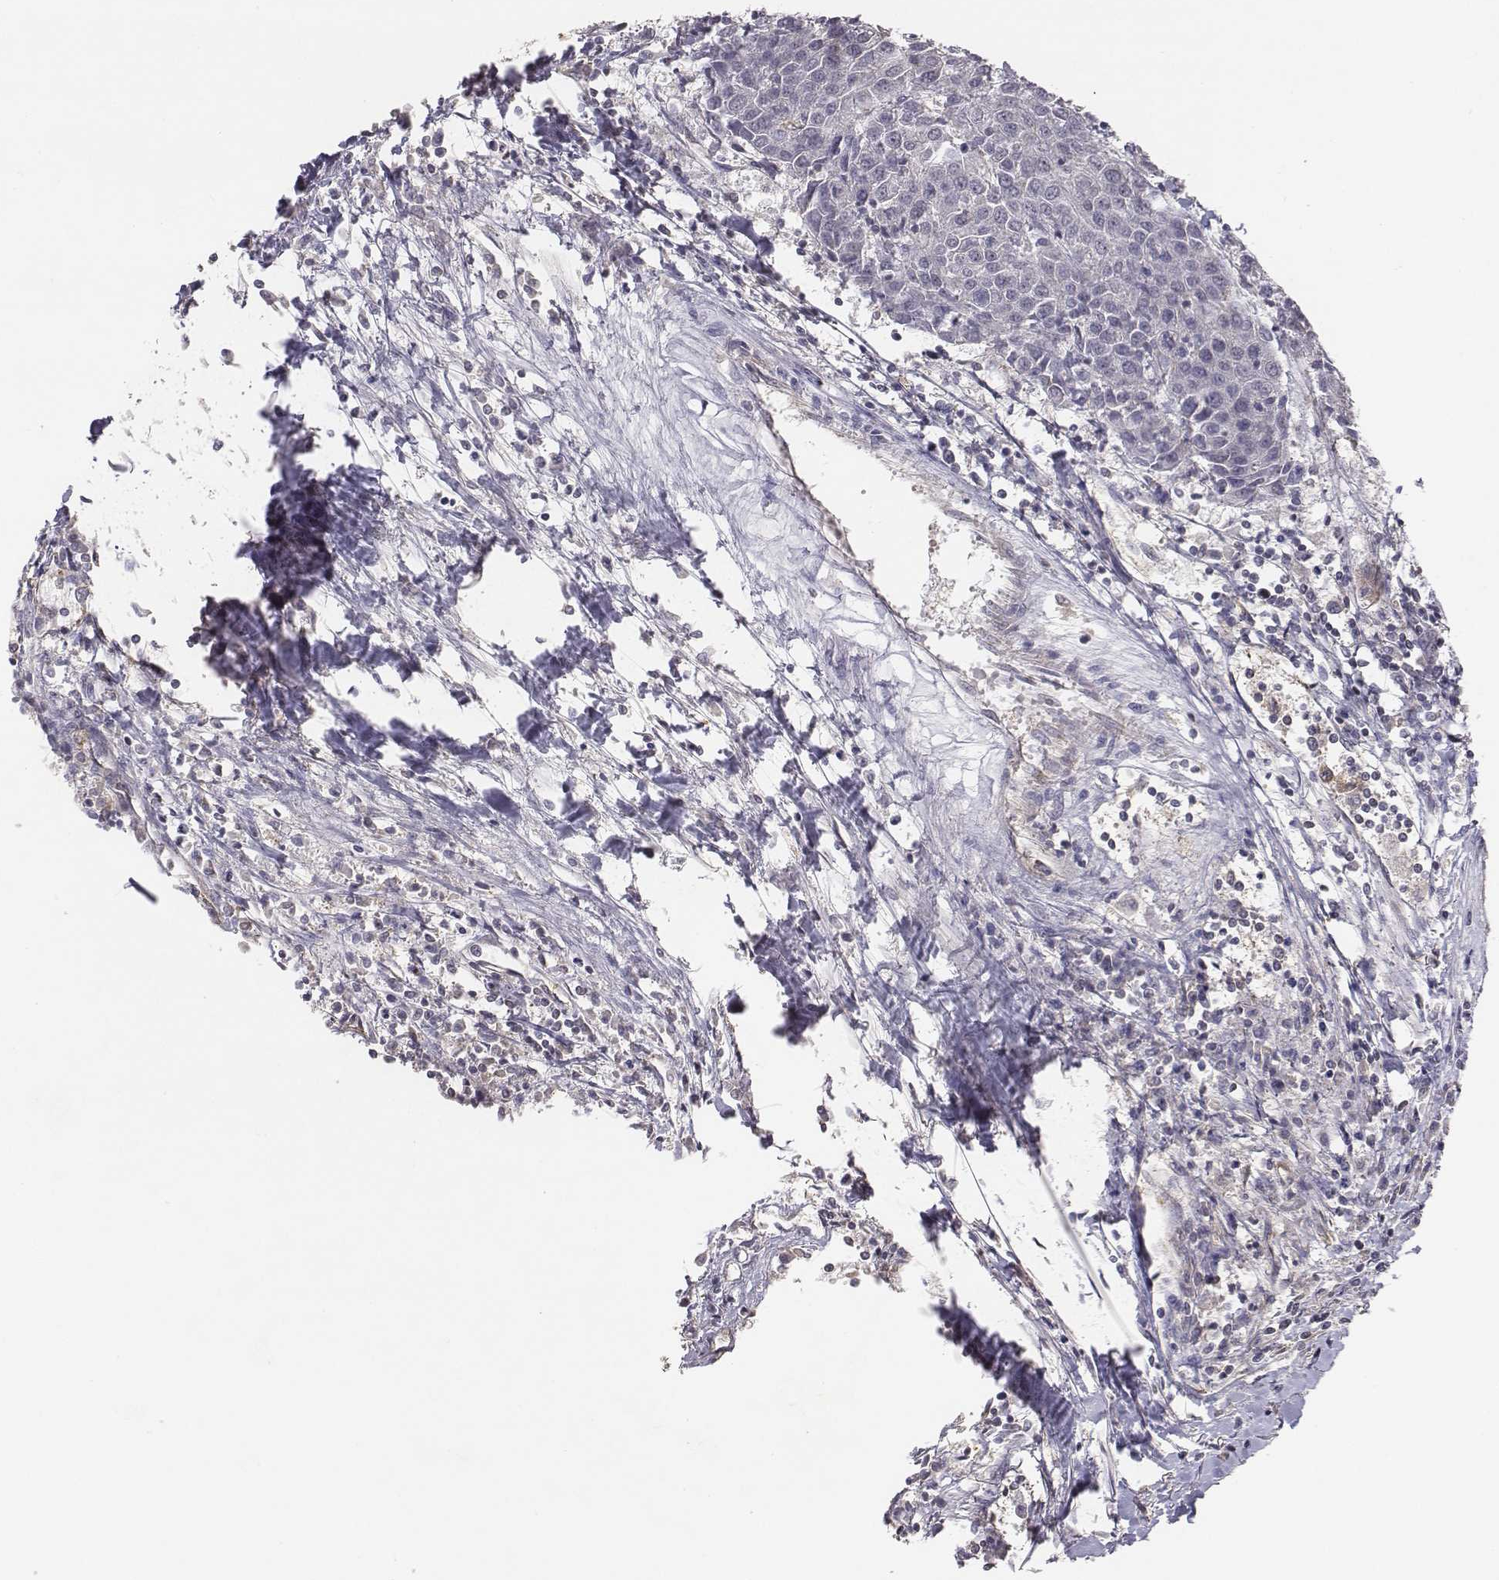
{"staining": {"intensity": "negative", "quantity": "none", "location": "none"}, "tissue": "urothelial cancer", "cell_type": "Tumor cells", "image_type": "cancer", "snomed": [{"axis": "morphology", "description": "Urothelial carcinoma, High grade"}, {"axis": "topography", "description": "Urinary bladder"}], "caption": "The photomicrograph displays no significant positivity in tumor cells of high-grade urothelial carcinoma.", "gene": "PTPRG", "patient": {"sex": "female", "age": 85}}